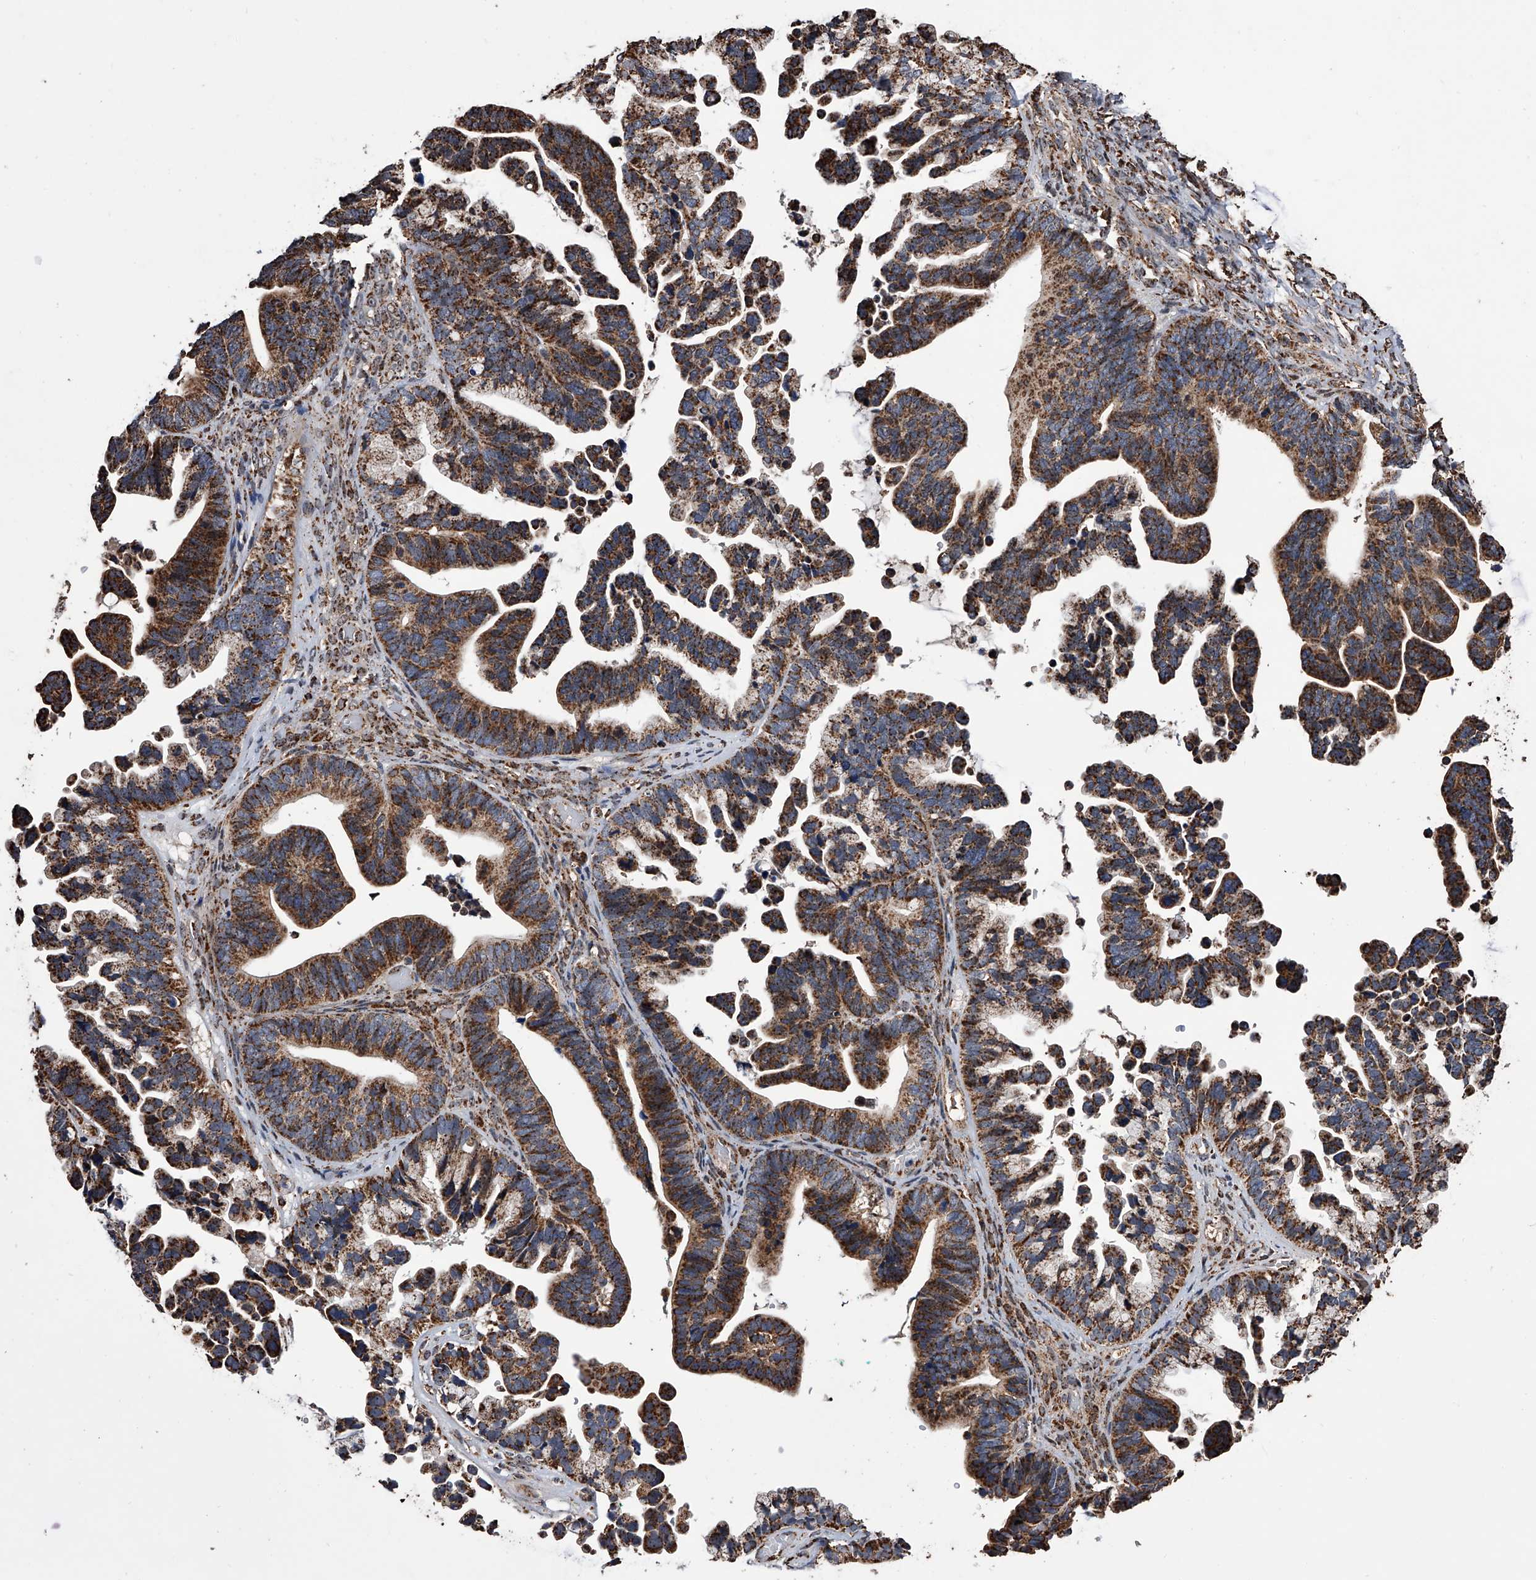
{"staining": {"intensity": "moderate", "quantity": ">75%", "location": "cytoplasmic/membranous"}, "tissue": "ovarian cancer", "cell_type": "Tumor cells", "image_type": "cancer", "snomed": [{"axis": "morphology", "description": "Cystadenocarcinoma, serous, NOS"}, {"axis": "topography", "description": "Ovary"}], "caption": "A photomicrograph showing moderate cytoplasmic/membranous positivity in about >75% of tumor cells in serous cystadenocarcinoma (ovarian), as visualized by brown immunohistochemical staining.", "gene": "SMPDL3A", "patient": {"sex": "female", "age": 56}}